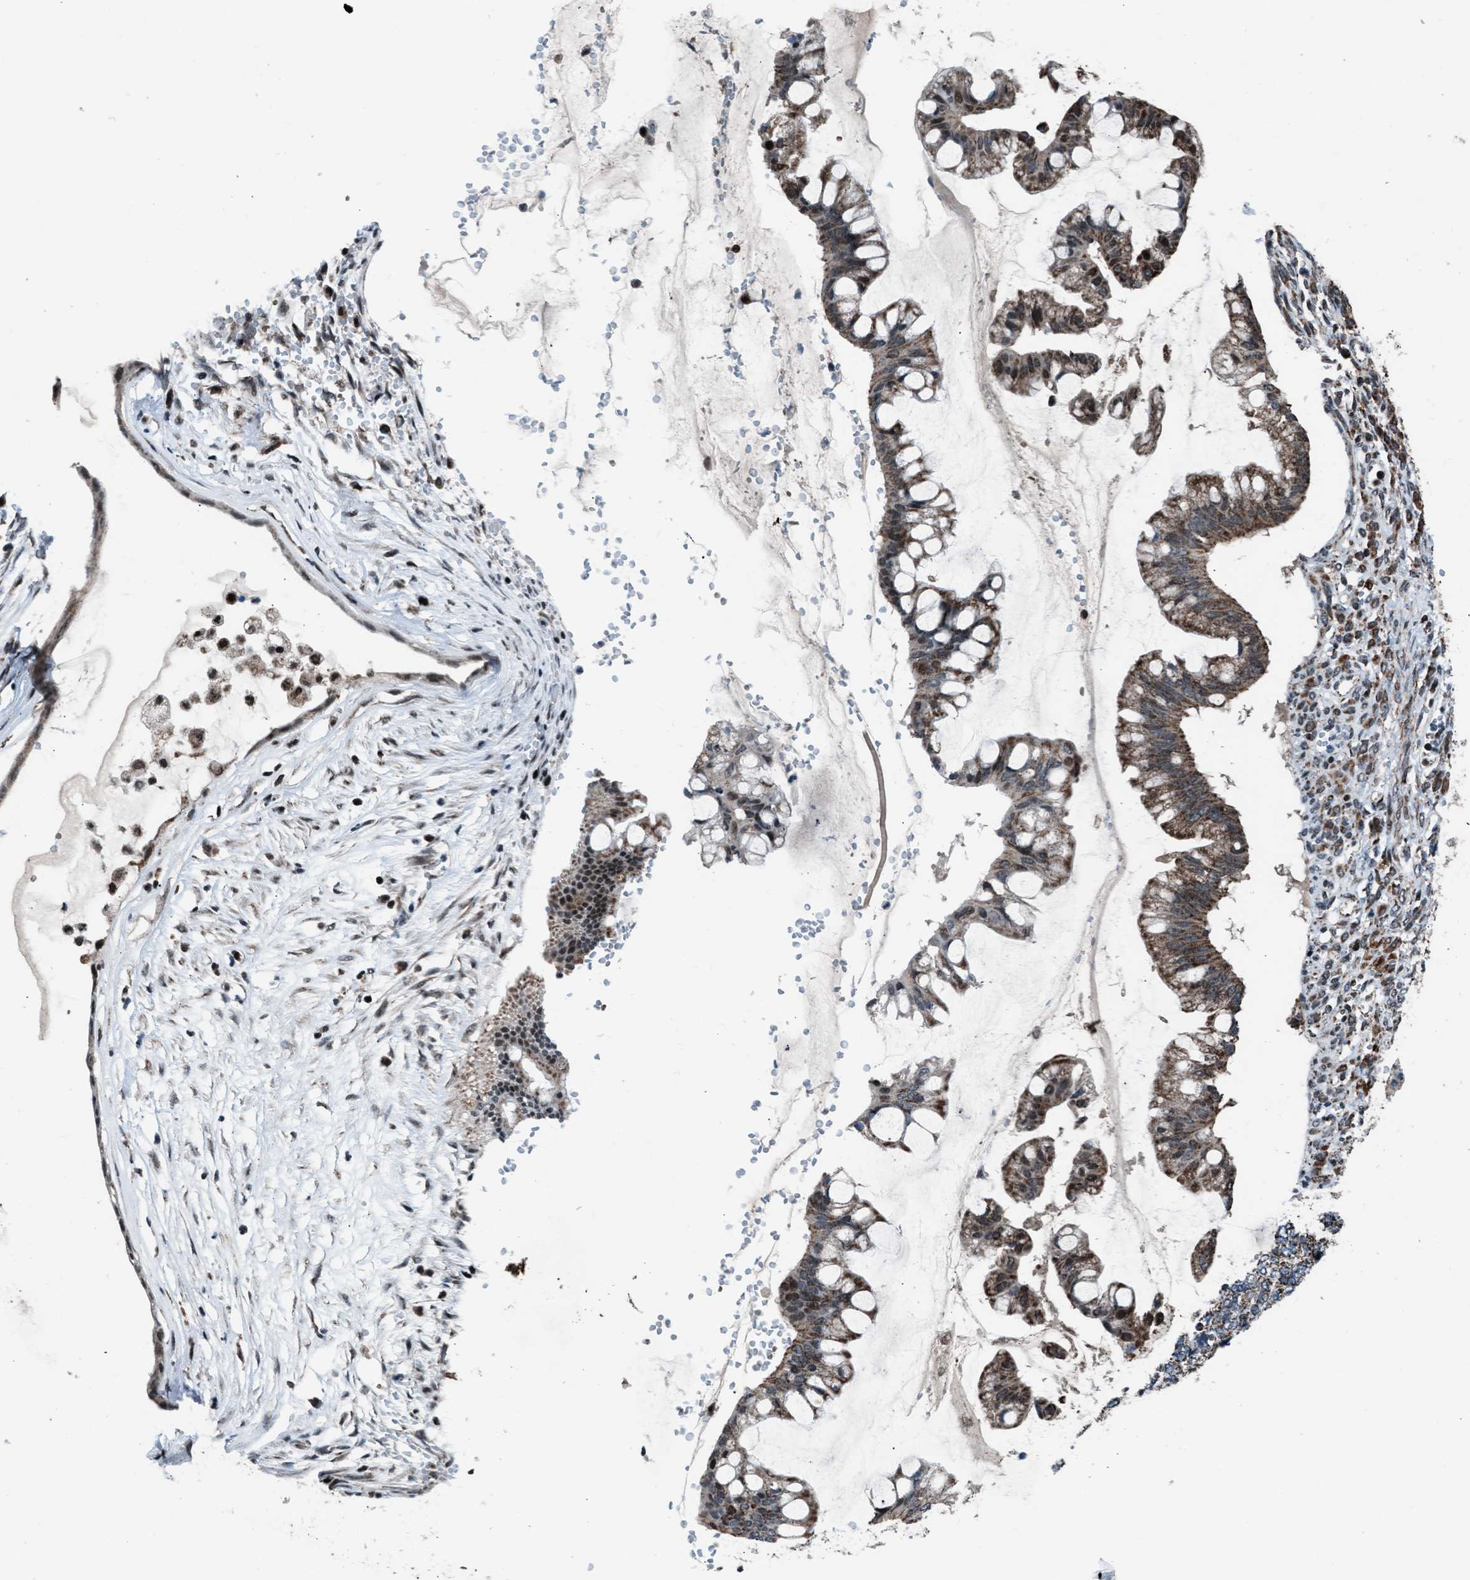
{"staining": {"intensity": "moderate", "quantity": ">75%", "location": "cytoplasmic/membranous,nuclear"}, "tissue": "ovarian cancer", "cell_type": "Tumor cells", "image_type": "cancer", "snomed": [{"axis": "morphology", "description": "Cystadenocarcinoma, mucinous, NOS"}, {"axis": "topography", "description": "Ovary"}], "caption": "A brown stain shows moderate cytoplasmic/membranous and nuclear expression of a protein in human mucinous cystadenocarcinoma (ovarian) tumor cells.", "gene": "MORC3", "patient": {"sex": "female", "age": 73}}